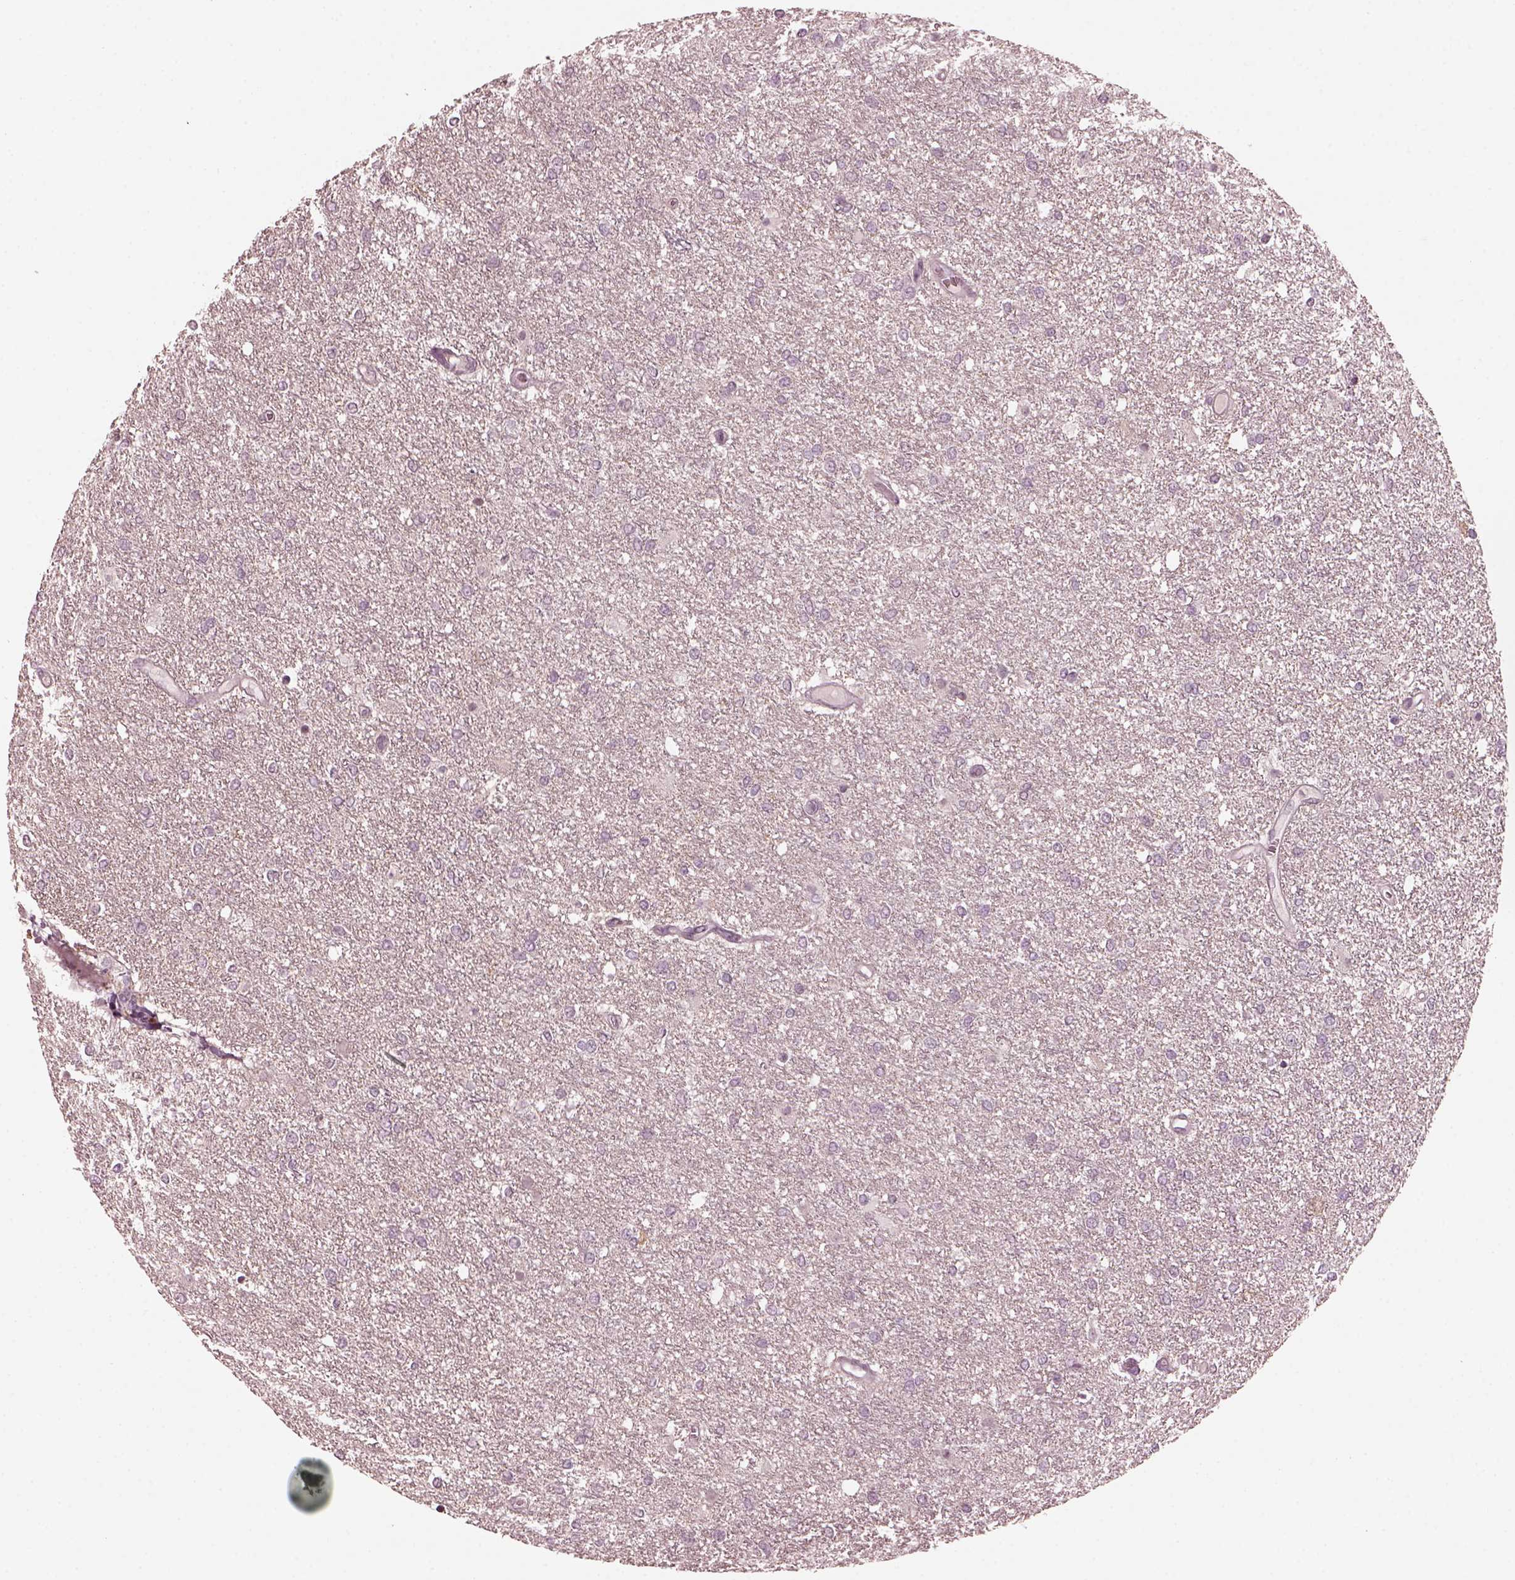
{"staining": {"intensity": "negative", "quantity": "none", "location": "none"}, "tissue": "glioma", "cell_type": "Tumor cells", "image_type": "cancer", "snomed": [{"axis": "morphology", "description": "Glioma, malignant, High grade"}, {"axis": "topography", "description": "Brain"}], "caption": "The immunohistochemistry photomicrograph has no significant positivity in tumor cells of malignant high-grade glioma tissue.", "gene": "RGS7", "patient": {"sex": "female", "age": 61}}